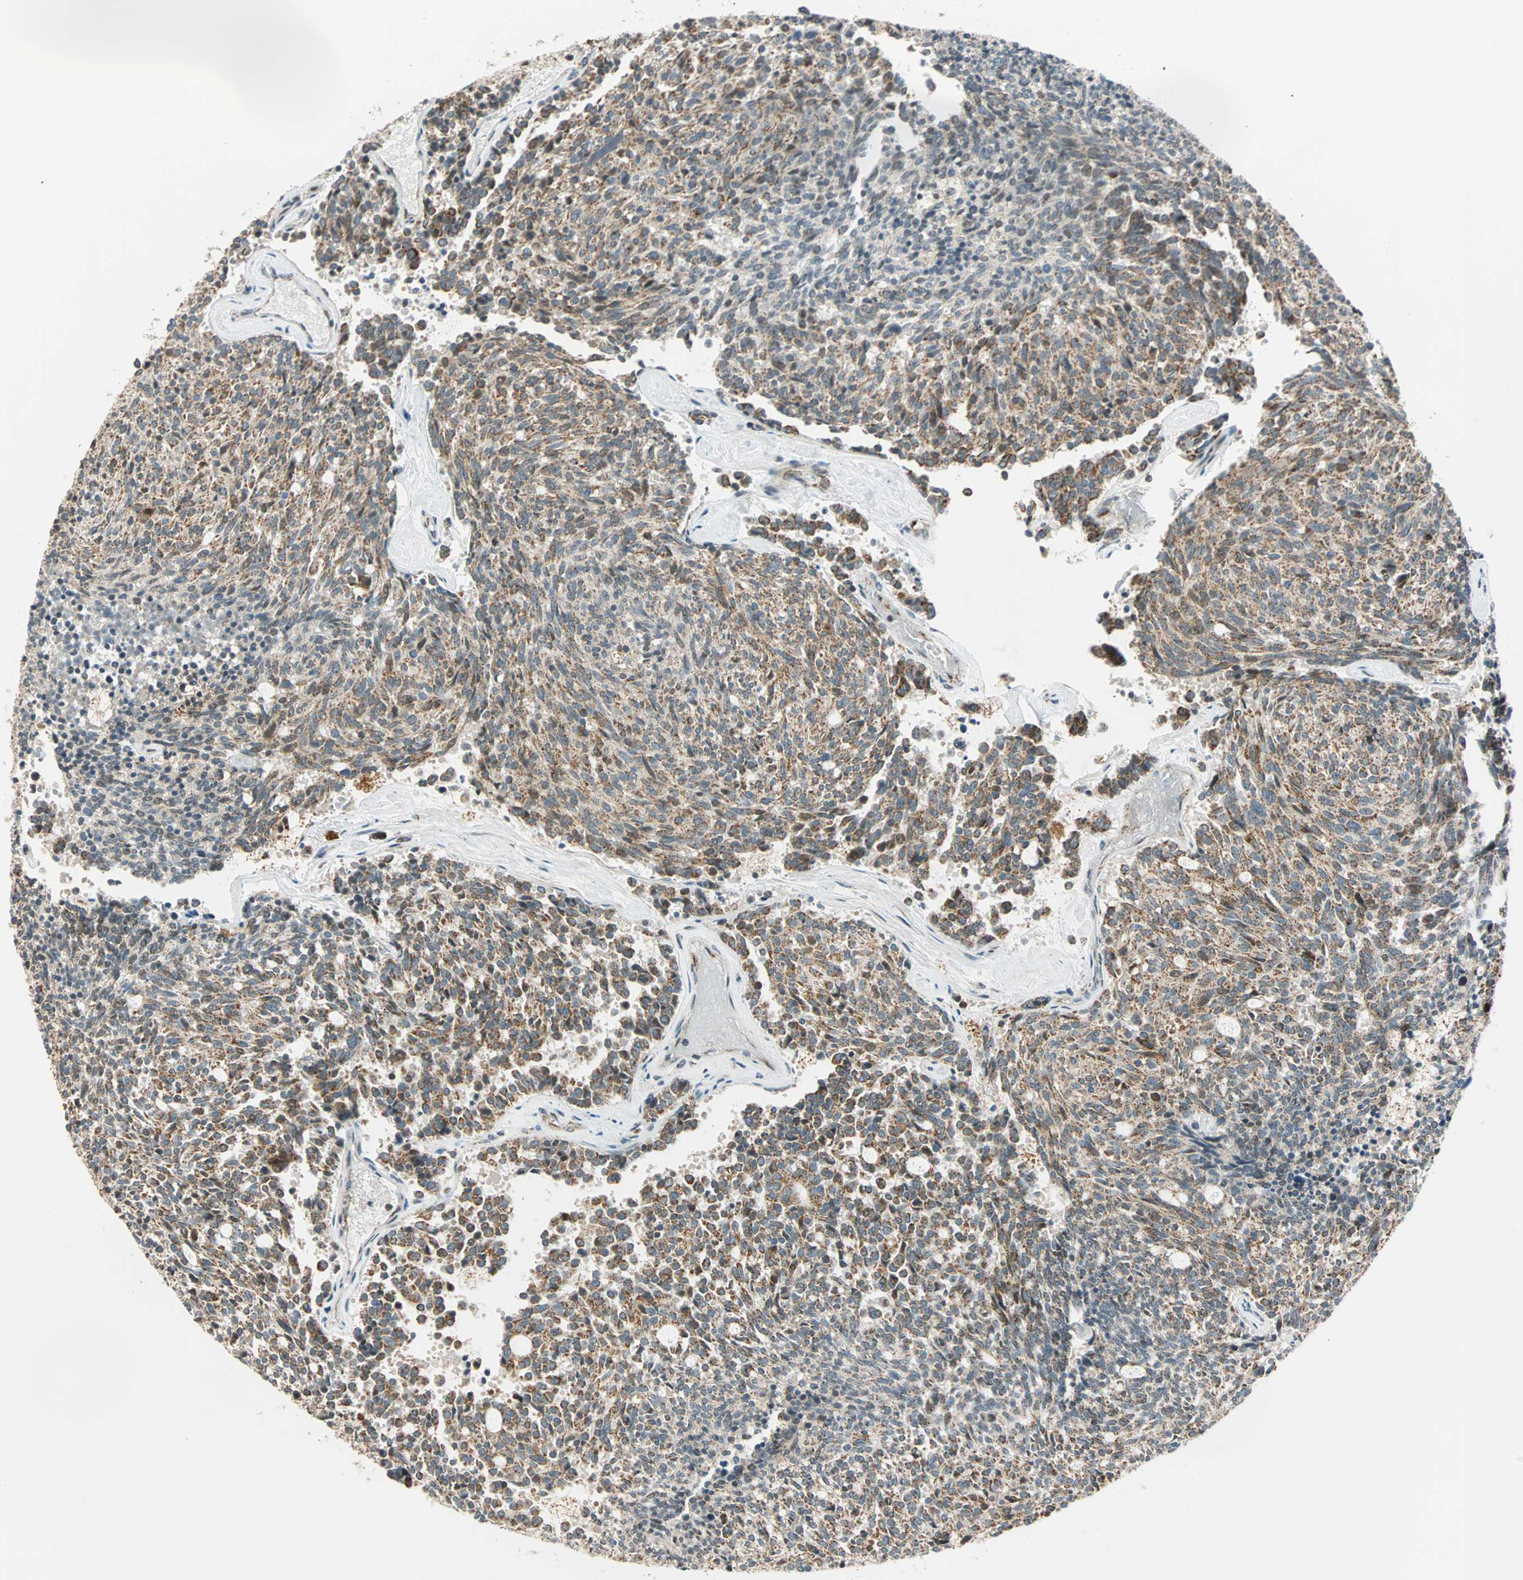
{"staining": {"intensity": "weak", "quantity": ">75%", "location": "cytoplasmic/membranous"}, "tissue": "carcinoid", "cell_type": "Tumor cells", "image_type": "cancer", "snomed": [{"axis": "morphology", "description": "Carcinoid, malignant, NOS"}, {"axis": "topography", "description": "Pancreas"}], "caption": "Immunohistochemical staining of human carcinoid reveals low levels of weak cytoplasmic/membranous protein positivity in about >75% of tumor cells.", "gene": "SPRY4", "patient": {"sex": "female", "age": 54}}